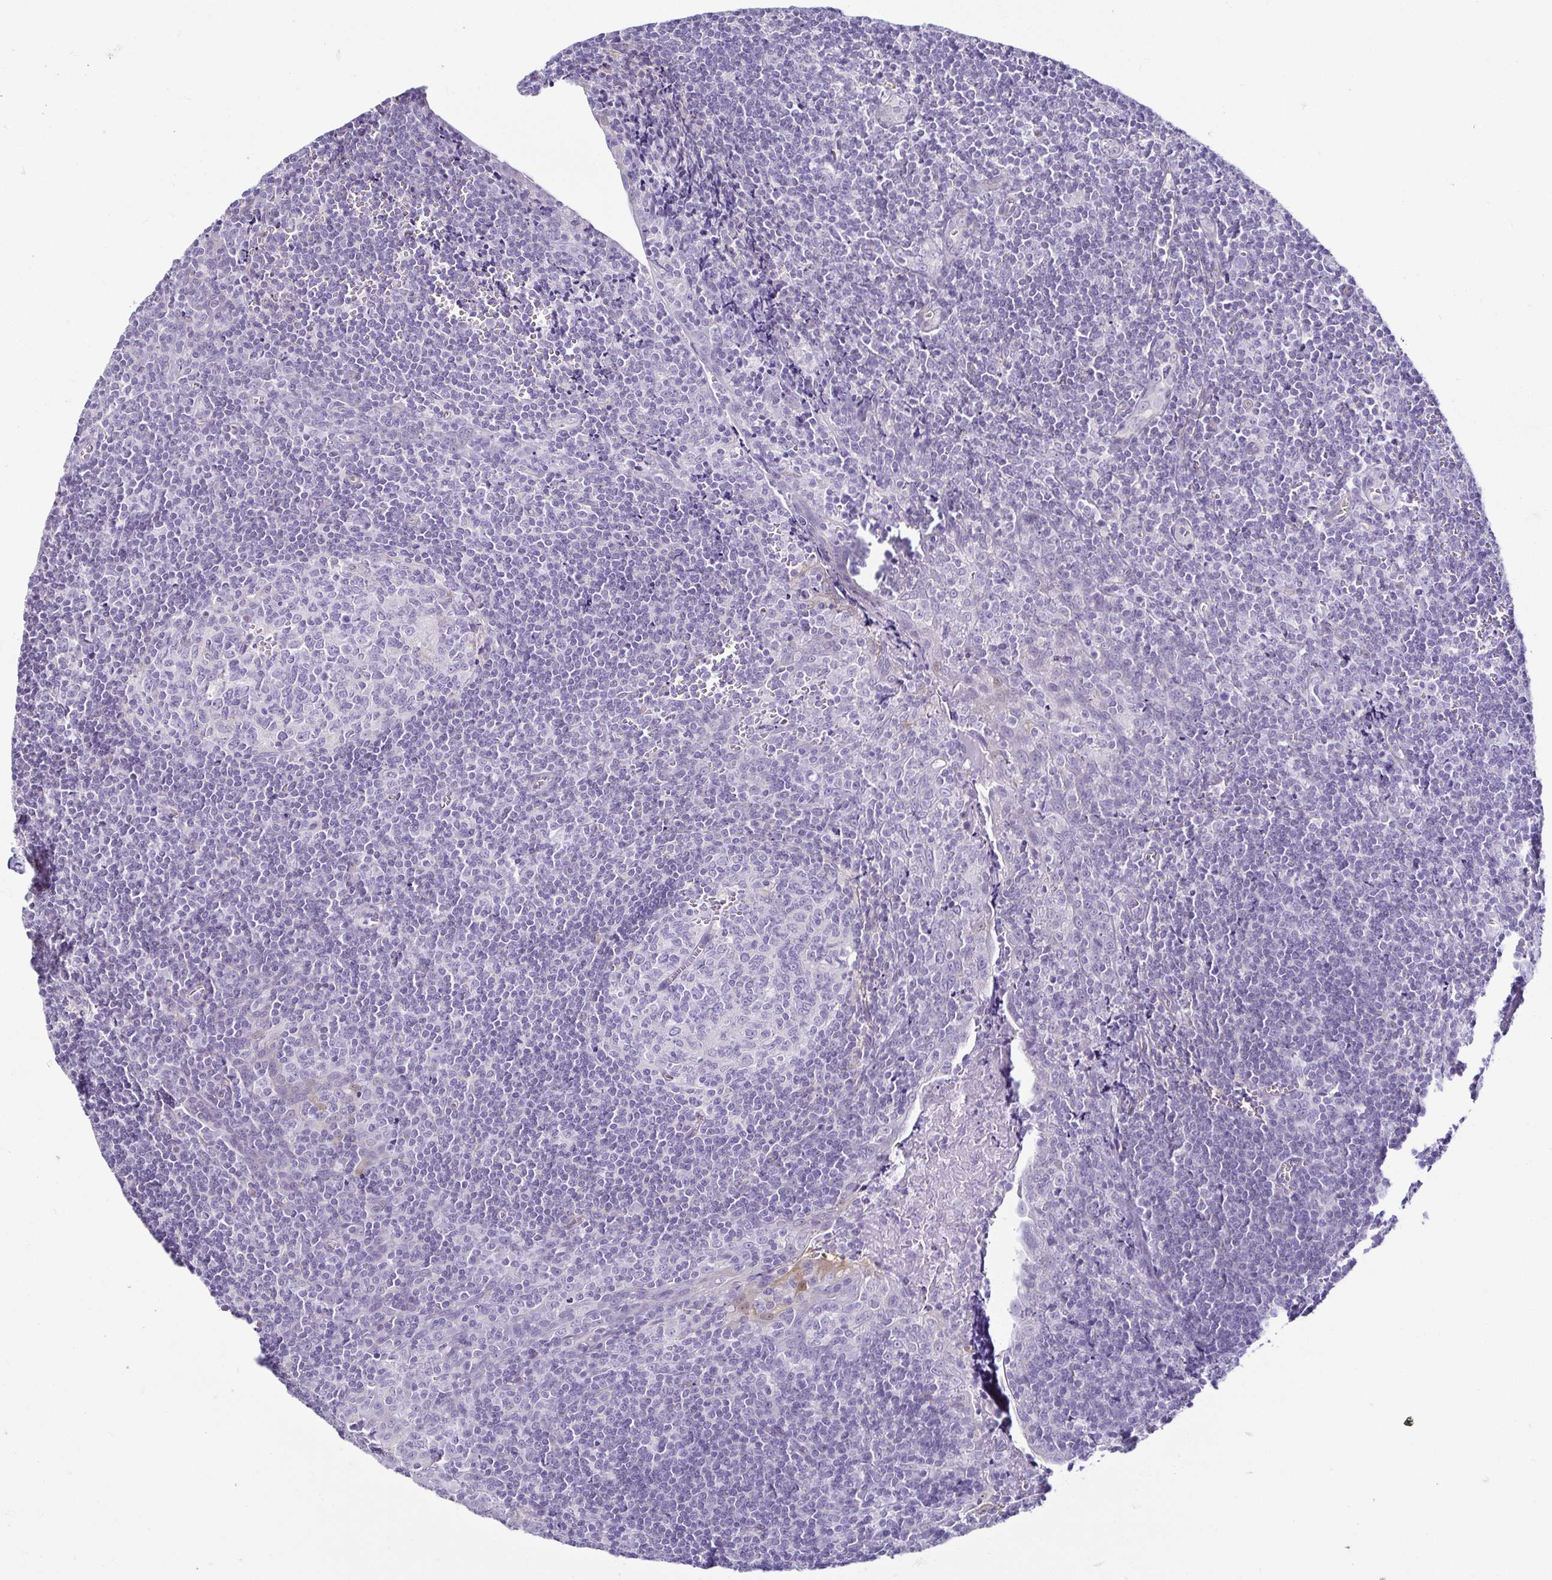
{"staining": {"intensity": "negative", "quantity": "none", "location": "none"}, "tissue": "tonsil", "cell_type": "Germinal center cells", "image_type": "normal", "snomed": [{"axis": "morphology", "description": "Normal tissue, NOS"}, {"axis": "morphology", "description": "Inflammation, NOS"}, {"axis": "topography", "description": "Tonsil"}], "caption": "Immunohistochemical staining of normal human tonsil shows no significant expression in germinal center cells.", "gene": "CASP14", "patient": {"sex": "female", "age": 31}}